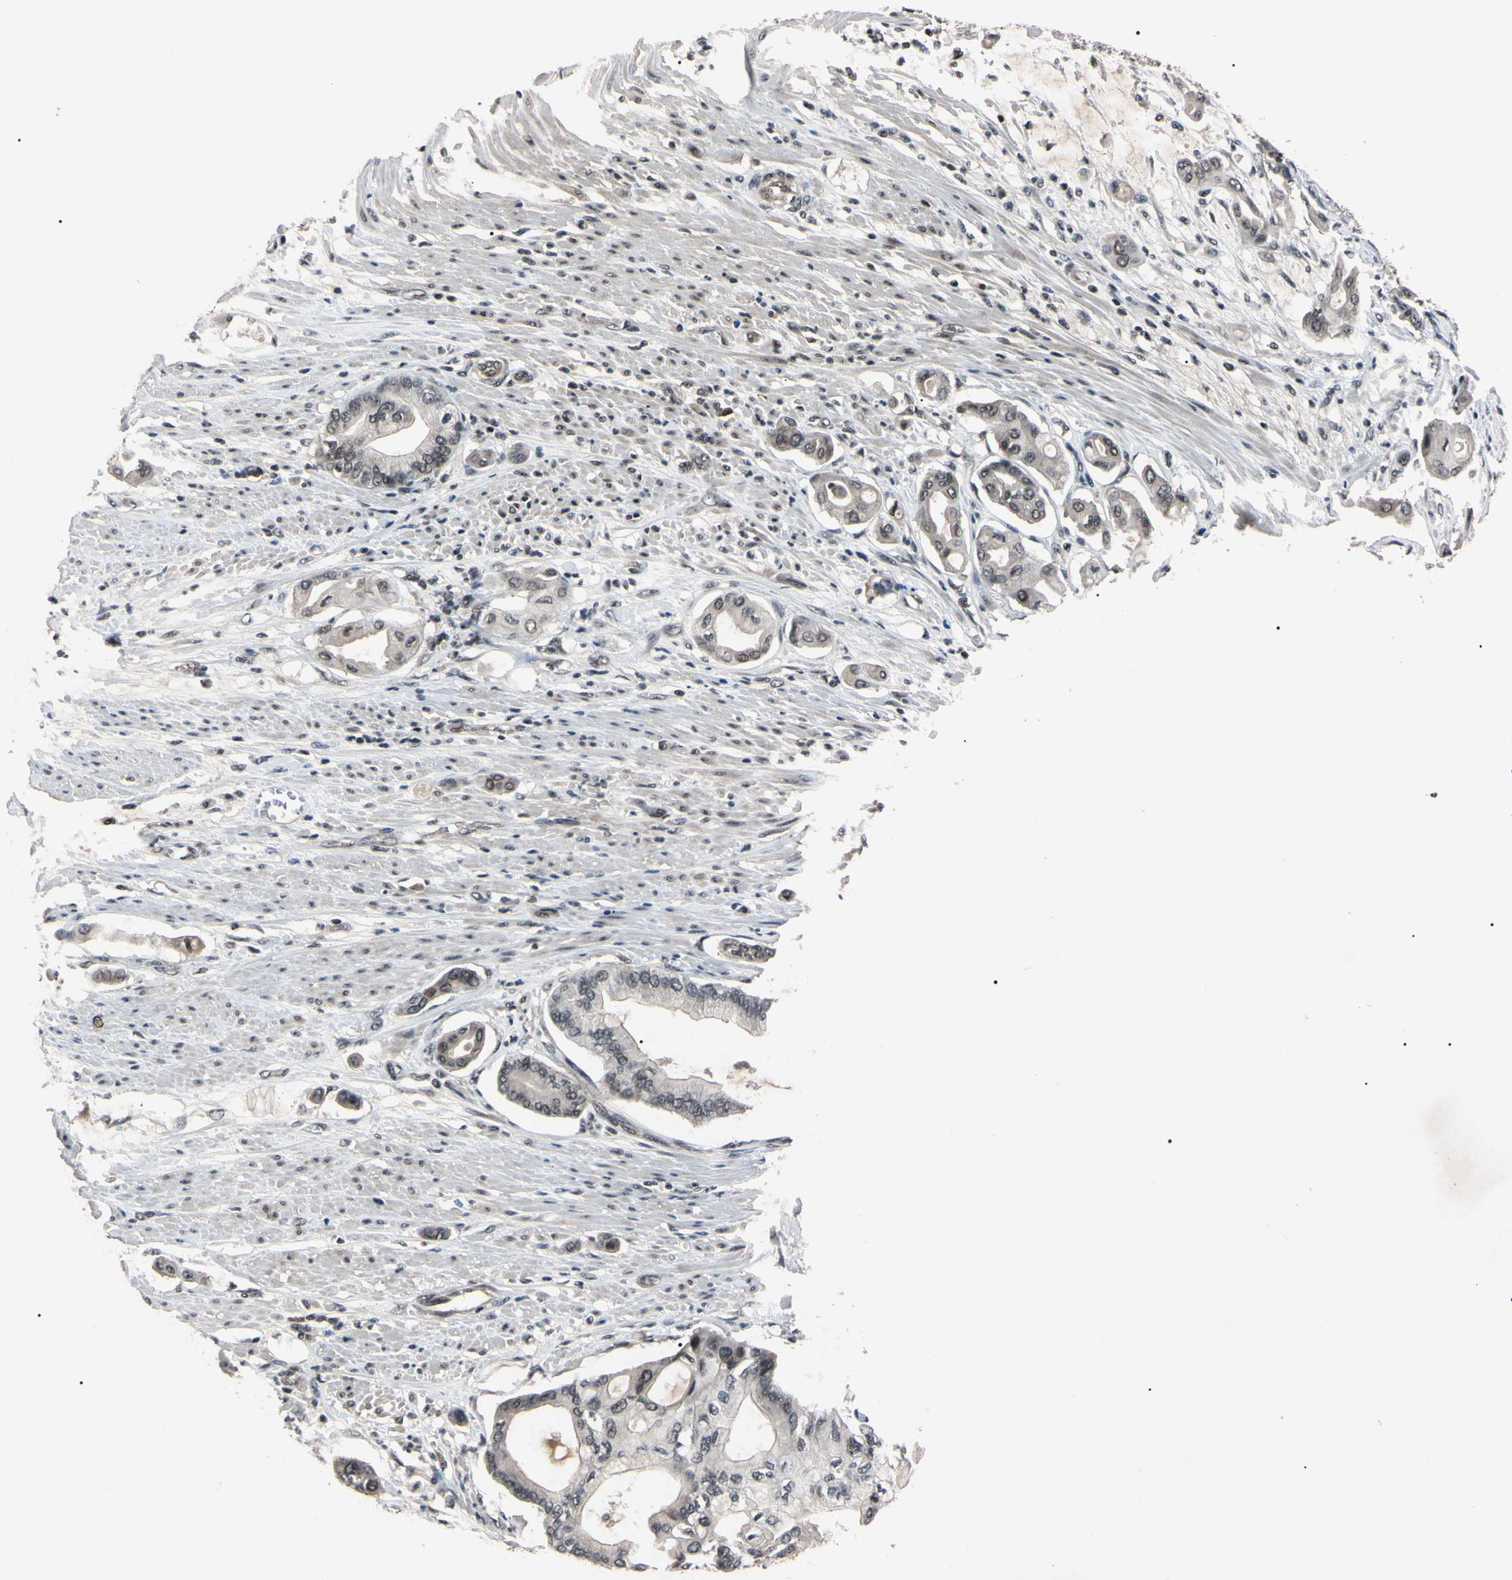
{"staining": {"intensity": "weak", "quantity": ">75%", "location": "cytoplasmic/membranous"}, "tissue": "pancreatic cancer", "cell_type": "Tumor cells", "image_type": "cancer", "snomed": [{"axis": "morphology", "description": "Adenocarcinoma, NOS"}, {"axis": "morphology", "description": "Adenocarcinoma, metastatic, NOS"}, {"axis": "topography", "description": "Lymph node"}, {"axis": "topography", "description": "Pancreas"}, {"axis": "topography", "description": "Duodenum"}], "caption": "Protein staining by immunohistochemistry displays weak cytoplasmic/membranous staining in about >75% of tumor cells in adenocarcinoma (pancreatic).", "gene": "YY1", "patient": {"sex": "female", "age": 64}}